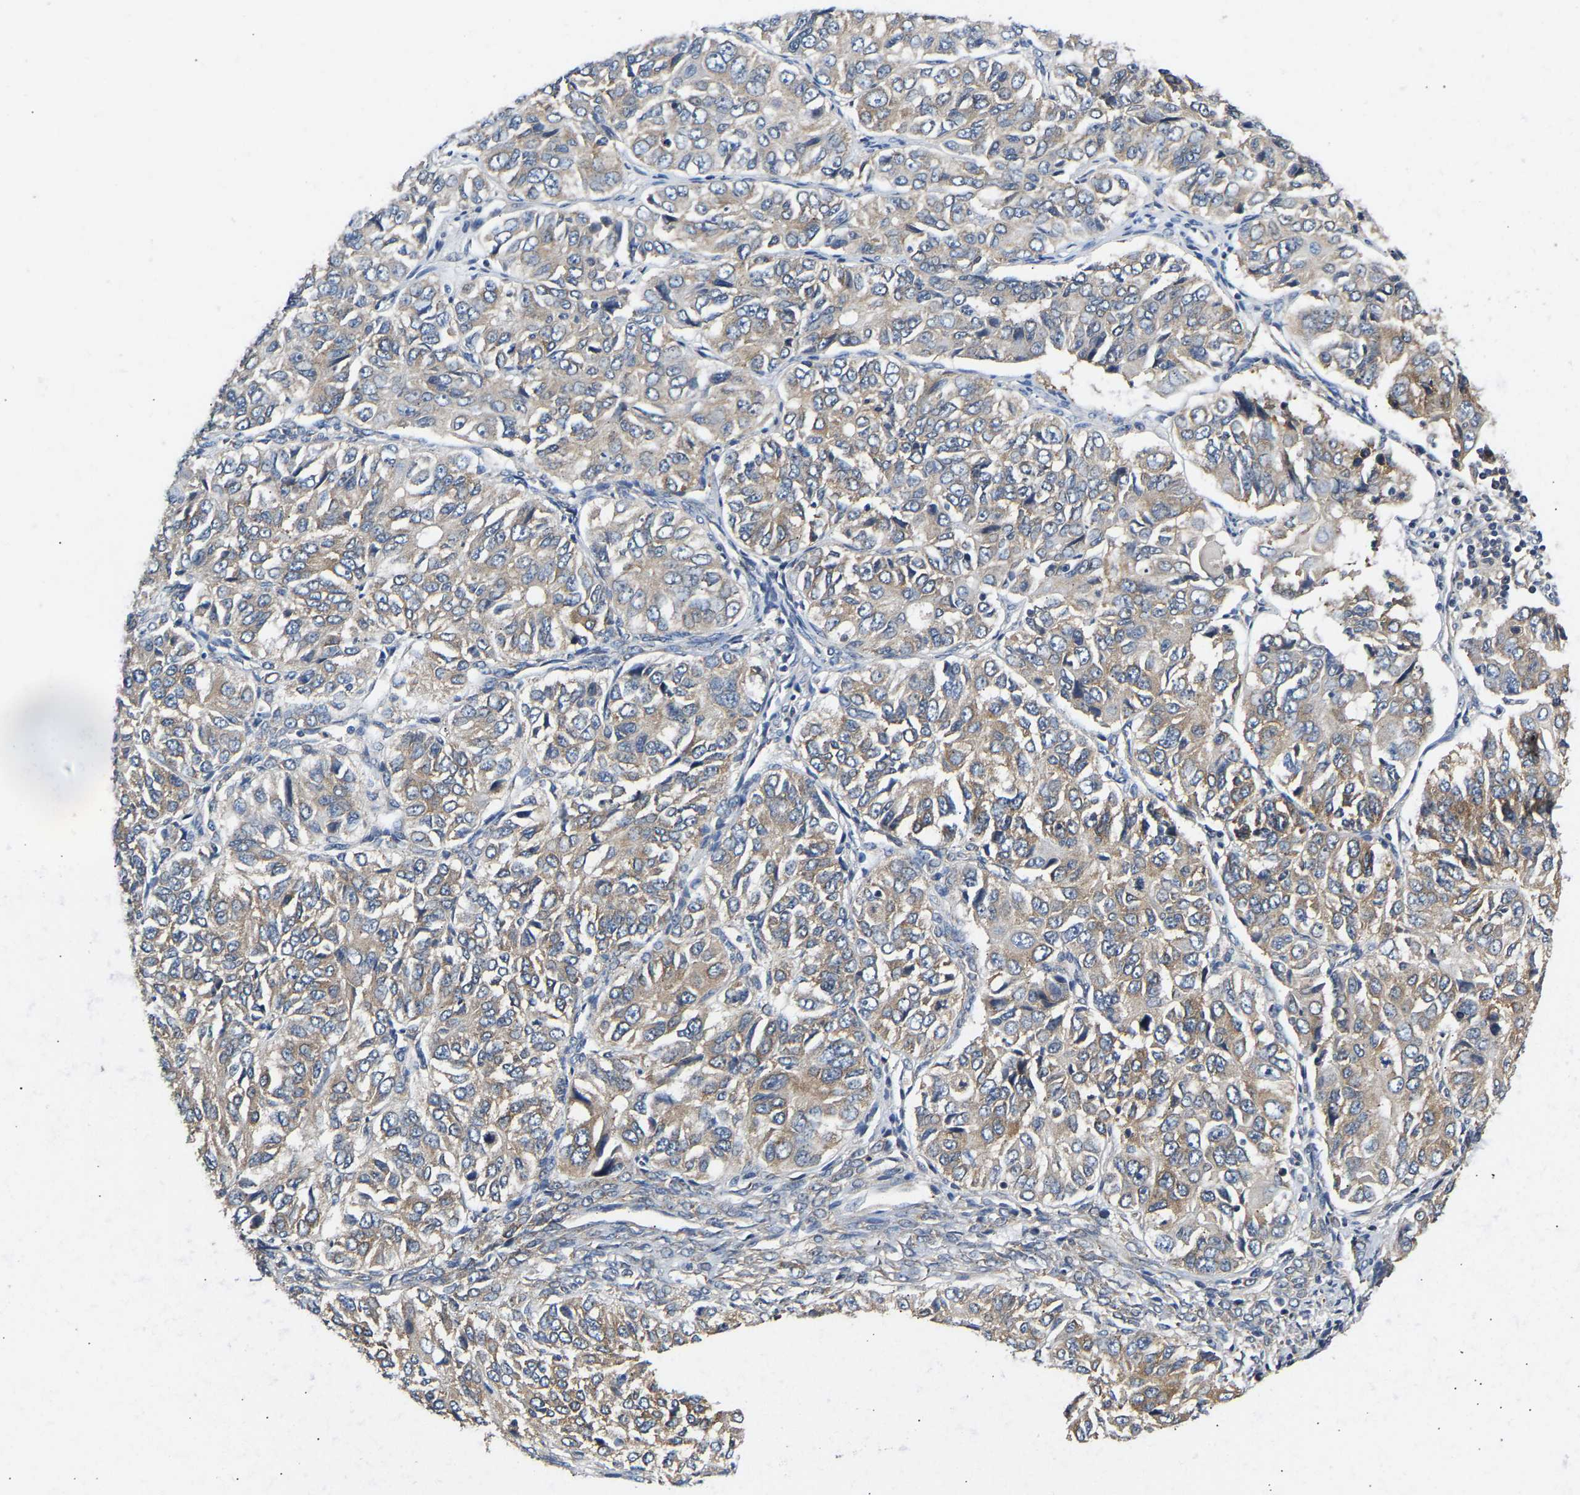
{"staining": {"intensity": "weak", "quantity": ">75%", "location": "cytoplasmic/membranous"}, "tissue": "ovarian cancer", "cell_type": "Tumor cells", "image_type": "cancer", "snomed": [{"axis": "morphology", "description": "Carcinoma, endometroid"}, {"axis": "topography", "description": "Ovary"}], "caption": "Ovarian cancer (endometroid carcinoma) tissue reveals weak cytoplasmic/membranous staining in approximately >75% of tumor cells, visualized by immunohistochemistry.", "gene": "AIMP2", "patient": {"sex": "female", "age": 51}}